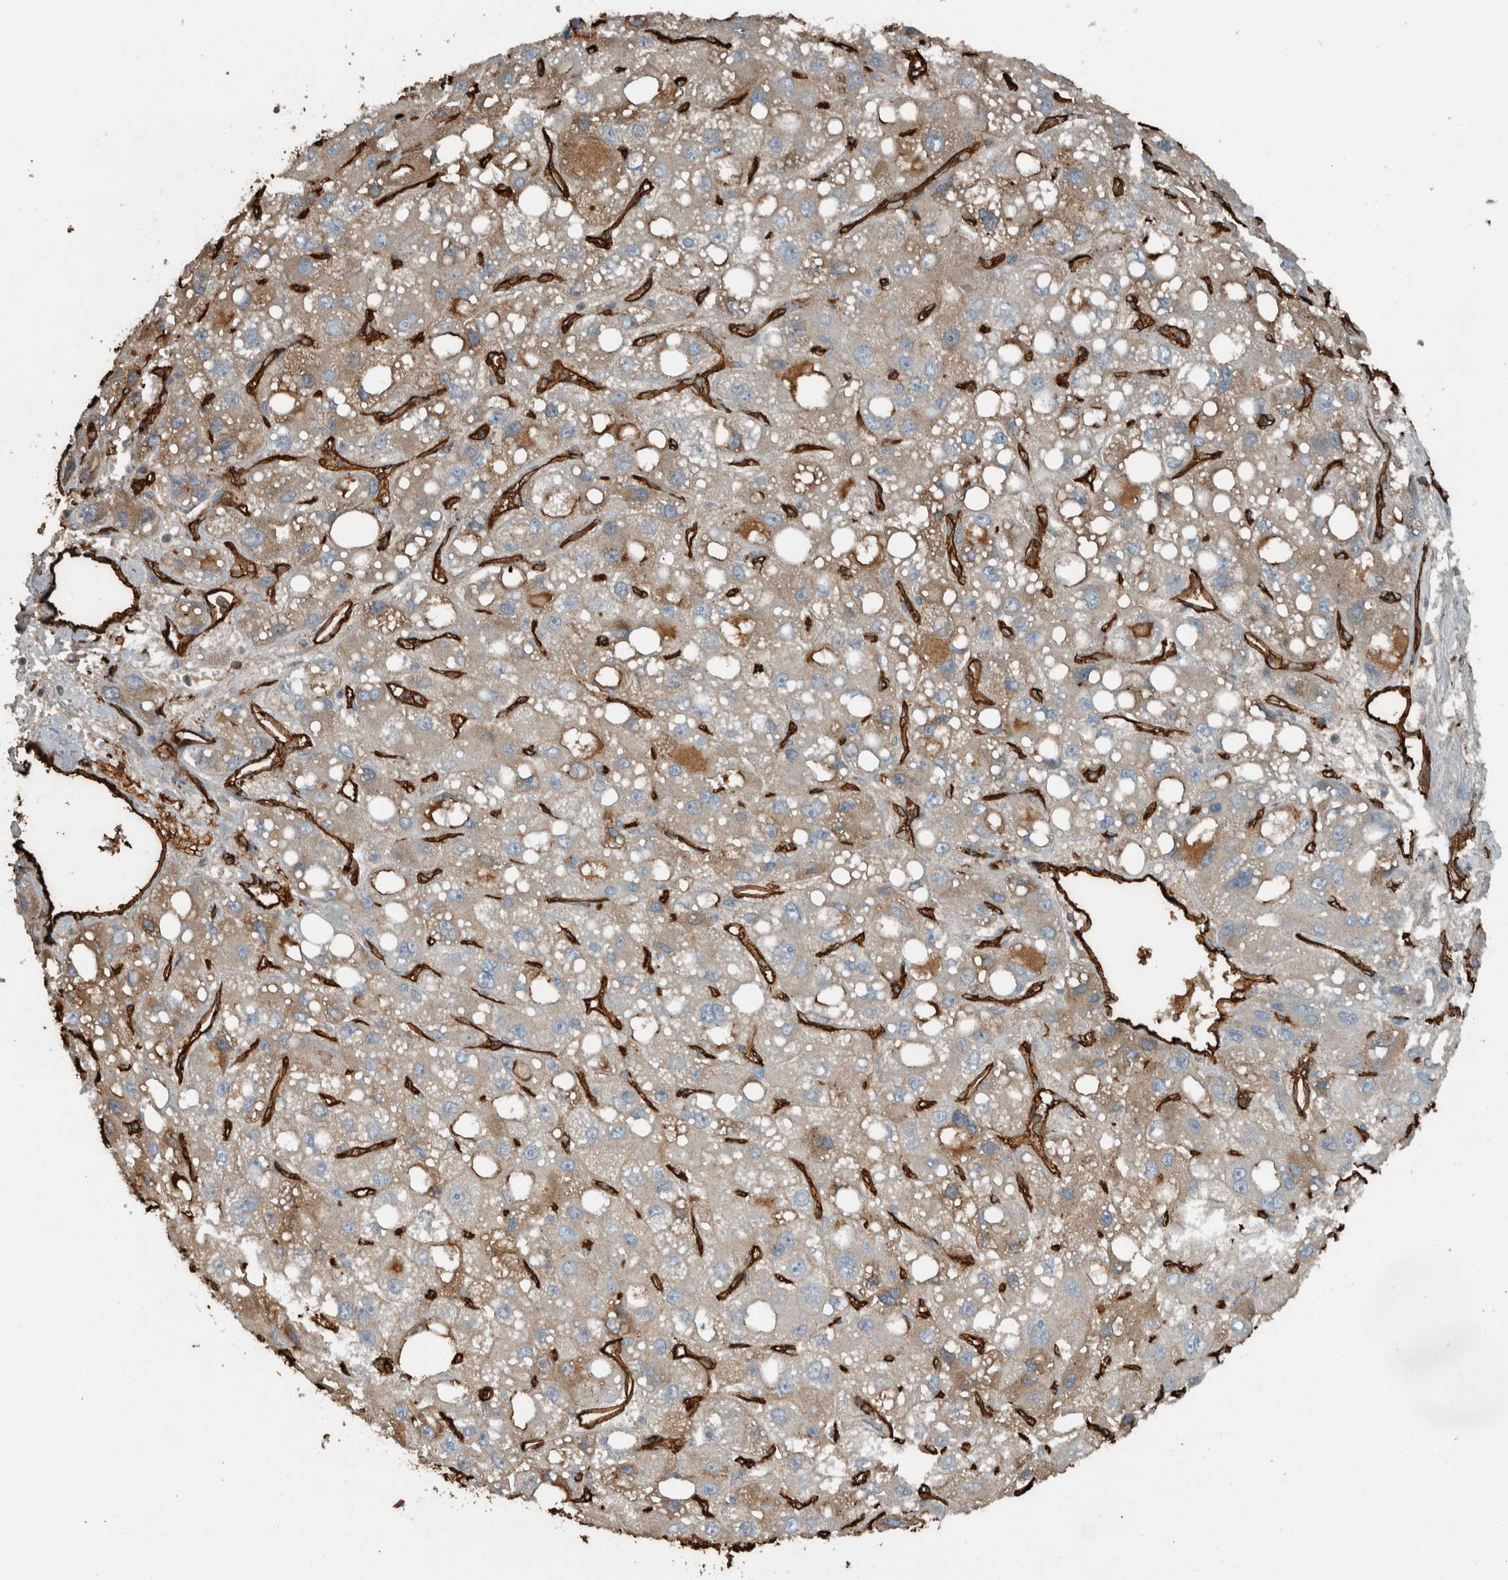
{"staining": {"intensity": "weak", "quantity": "25%-75%", "location": "cytoplasmic/membranous"}, "tissue": "liver cancer", "cell_type": "Tumor cells", "image_type": "cancer", "snomed": [{"axis": "morphology", "description": "Carcinoma, Hepatocellular, NOS"}, {"axis": "topography", "description": "Liver"}], "caption": "Liver cancer stained for a protein demonstrates weak cytoplasmic/membranous positivity in tumor cells.", "gene": "LBP", "patient": {"sex": "male", "age": 55}}